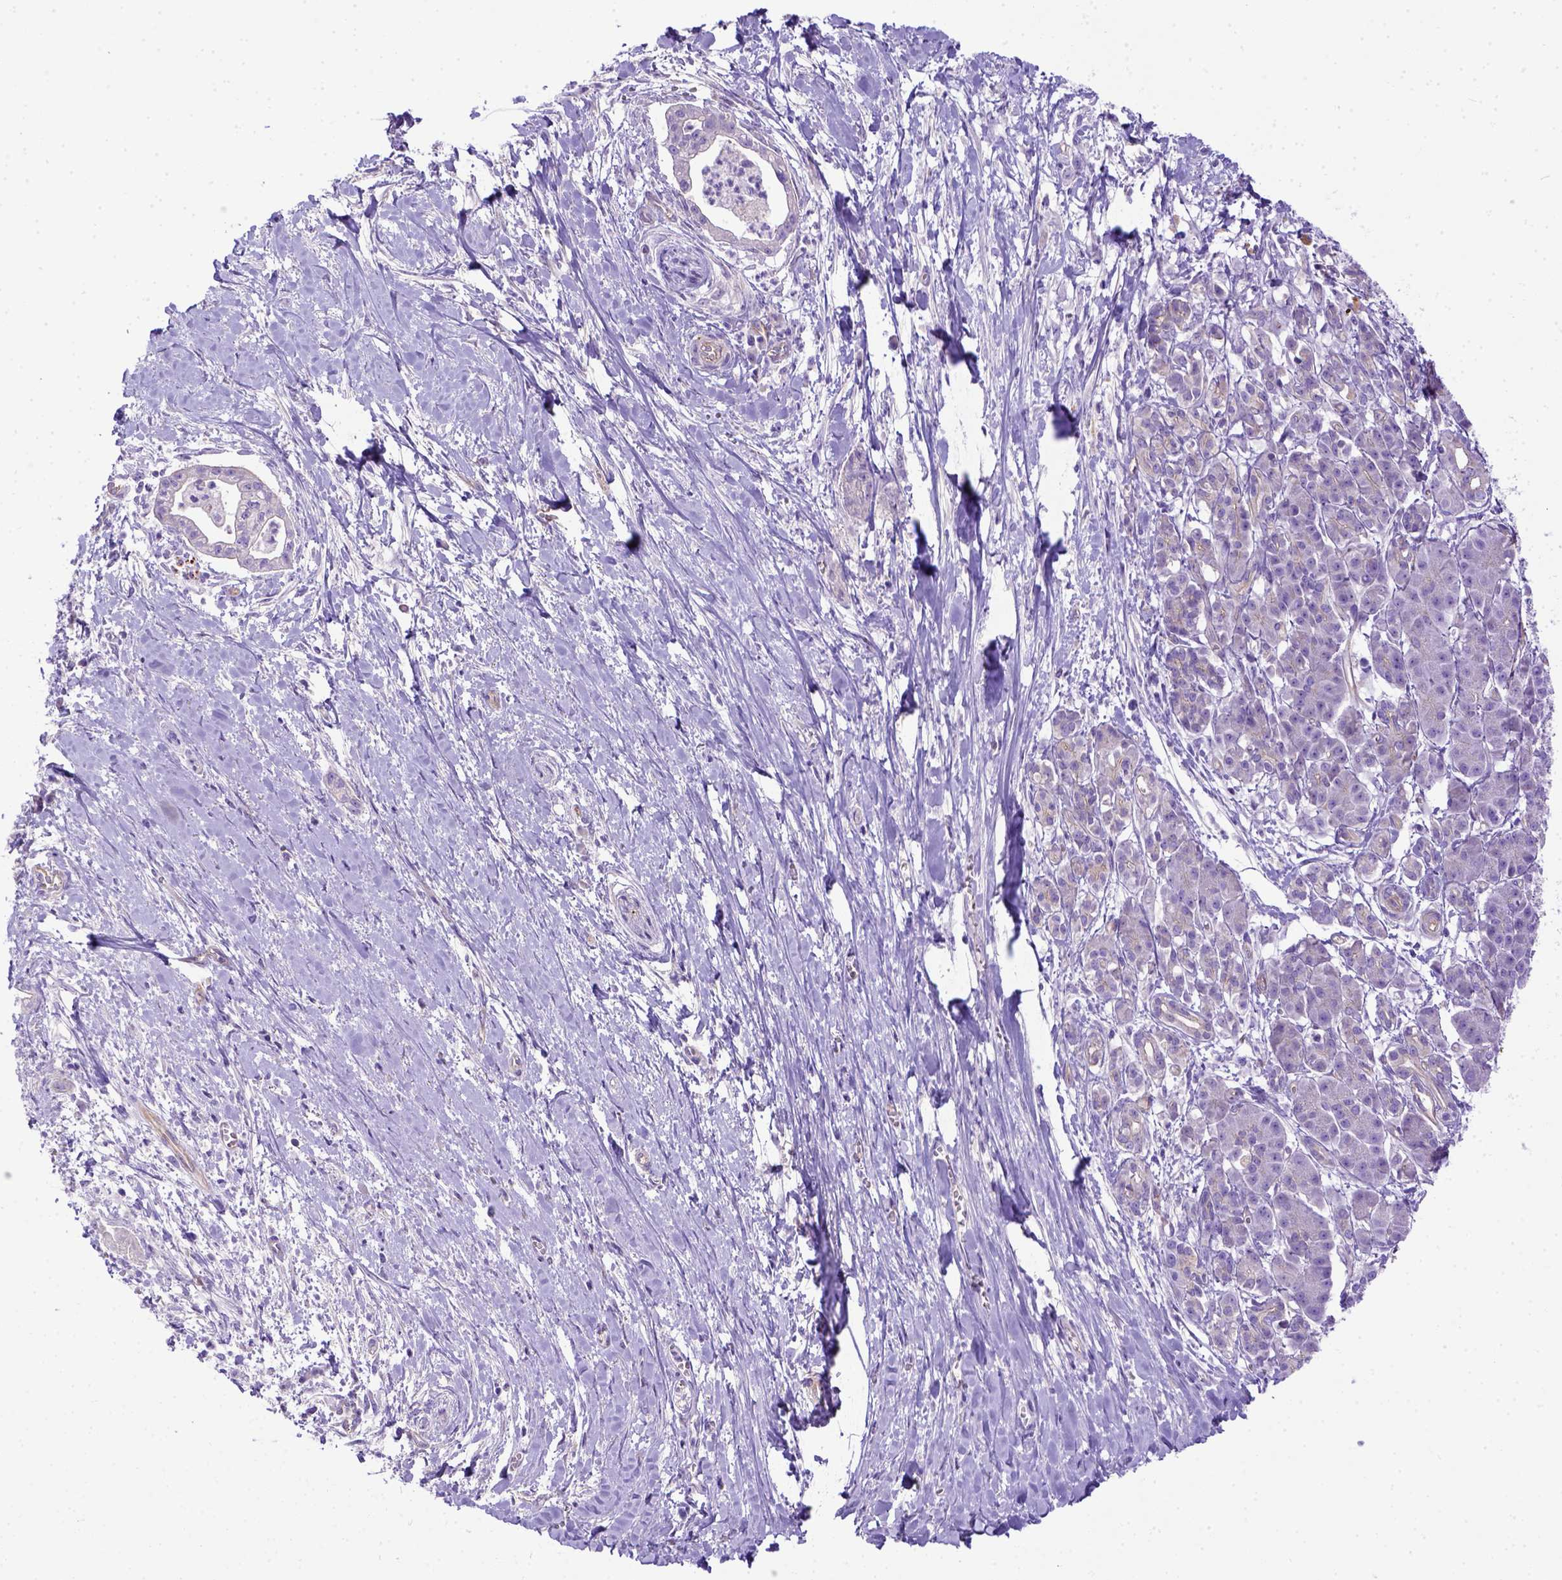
{"staining": {"intensity": "negative", "quantity": "none", "location": "none"}, "tissue": "pancreatic cancer", "cell_type": "Tumor cells", "image_type": "cancer", "snomed": [{"axis": "morphology", "description": "Normal tissue, NOS"}, {"axis": "morphology", "description": "Adenocarcinoma, NOS"}, {"axis": "topography", "description": "Lymph node"}, {"axis": "topography", "description": "Pancreas"}], "caption": "Immunohistochemistry of human adenocarcinoma (pancreatic) displays no staining in tumor cells.", "gene": "LRRC18", "patient": {"sex": "female", "age": 58}}